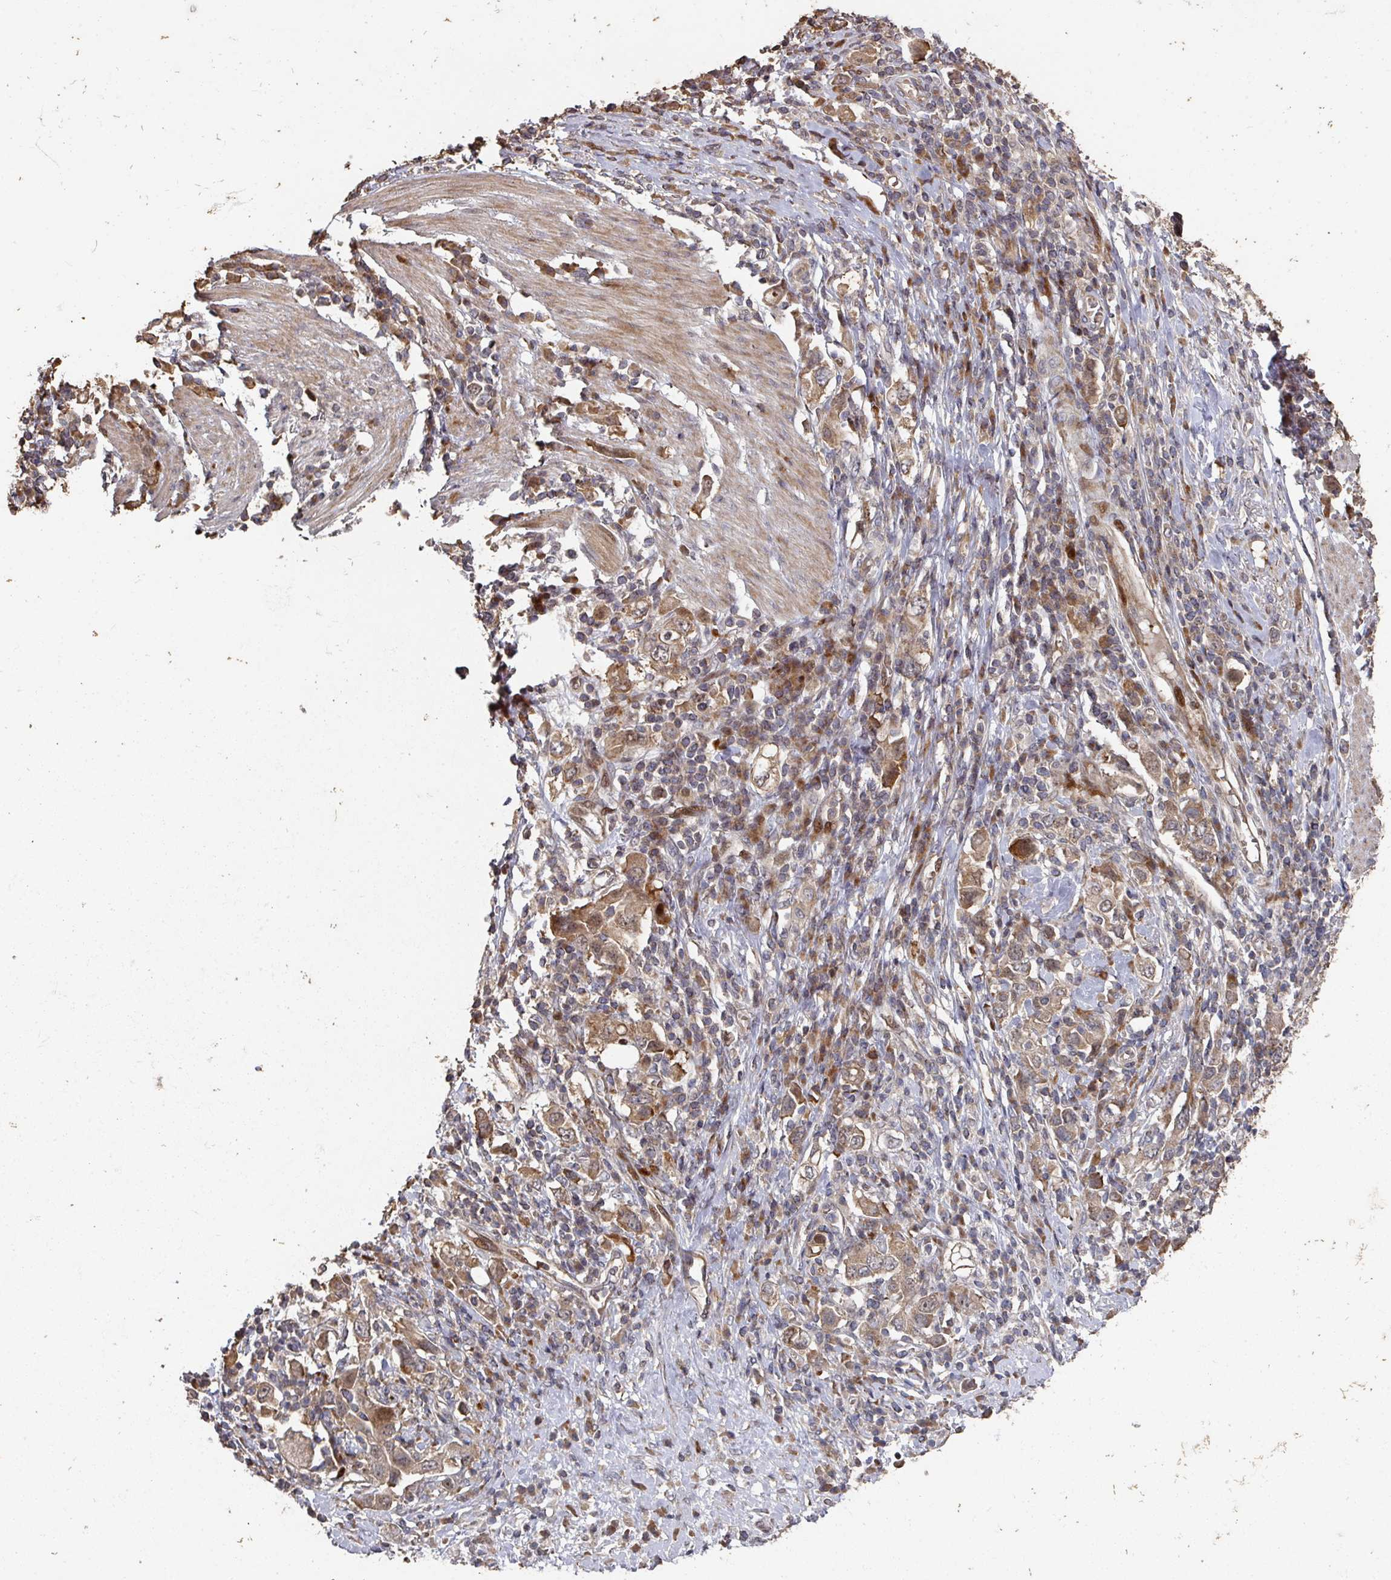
{"staining": {"intensity": "moderate", "quantity": ">75%", "location": "cytoplasmic/membranous"}, "tissue": "stomach cancer", "cell_type": "Tumor cells", "image_type": "cancer", "snomed": [{"axis": "morphology", "description": "Adenocarcinoma, NOS"}, {"axis": "topography", "description": "Stomach, upper"}, {"axis": "topography", "description": "Stomach"}], "caption": "High-power microscopy captured an IHC photomicrograph of stomach cancer (adenocarcinoma), revealing moderate cytoplasmic/membranous positivity in about >75% of tumor cells.", "gene": "CA7", "patient": {"sex": "male", "age": 62}}